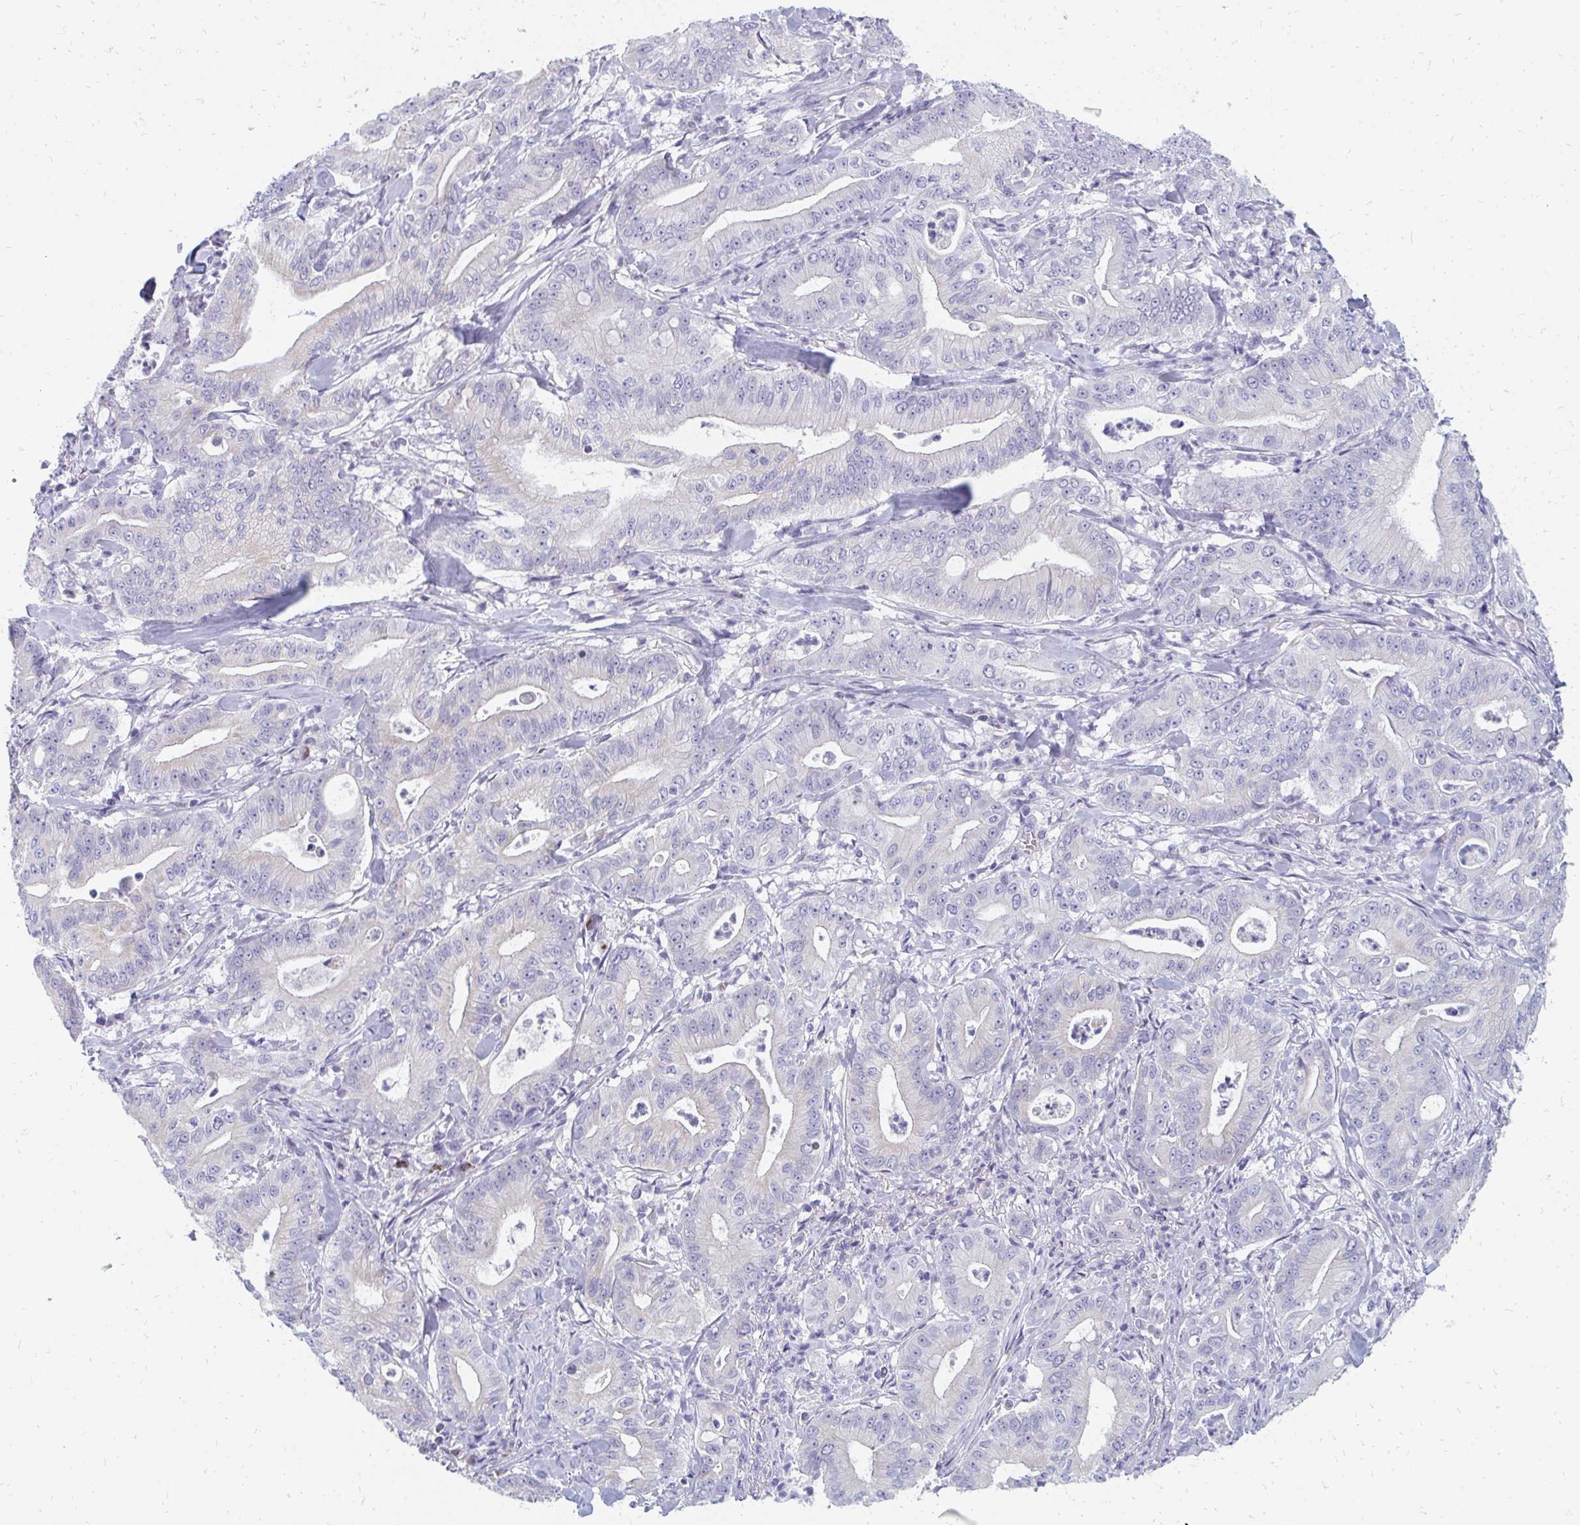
{"staining": {"intensity": "negative", "quantity": "none", "location": "none"}, "tissue": "pancreatic cancer", "cell_type": "Tumor cells", "image_type": "cancer", "snomed": [{"axis": "morphology", "description": "Adenocarcinoma, NOS"}, {"axis": "topography", "description": "Pancreas"}], "caption": "Protein analysis of pancreatic adenocarcinoma reveals no significant staining in tumor cells.", "gene": "OR10V1", "patient": {"sex": "male", "age": 71}}